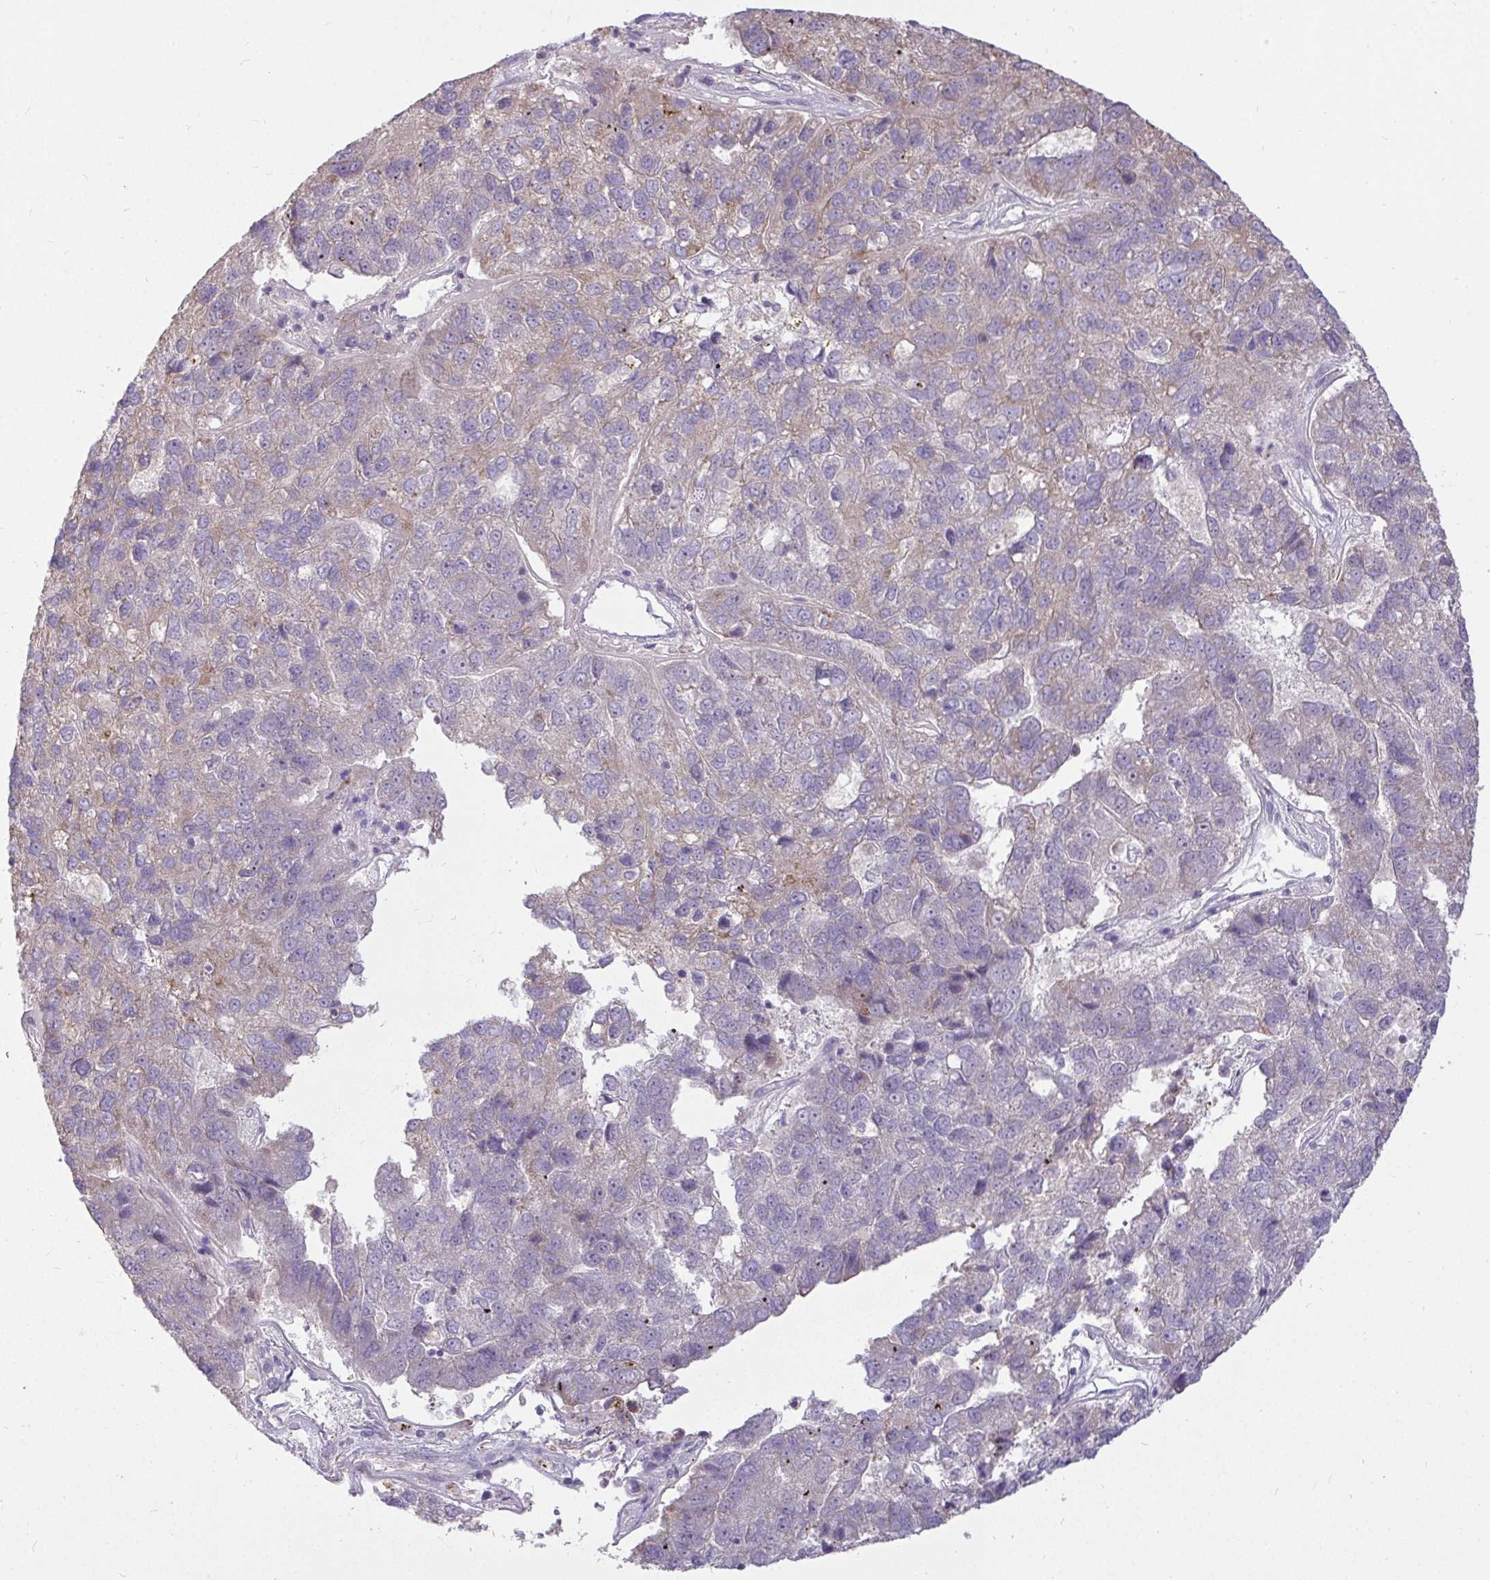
{"staining": {"intensity": "weak", "quantity": "25%-75%", "location": "cytoplasmic/membranous"}, "tissue": "pancreatic cancer", "cell_type": "Tumor cells", "image_type": "cancer", "snomed": [{"axis": "morphology", "description": "Adenocarcinoma, NOS"}, {"axis": "topography", "description": "Pancreas"}], "caption": "Protein expression analysis of human adenocarcinoma (pancreatic) reveals weak cytoplasmic/membranous staining in about 25%-75% of tumor cells.", "gene": "STRIP1", "patient": {"sex": "female", "age": 61}}